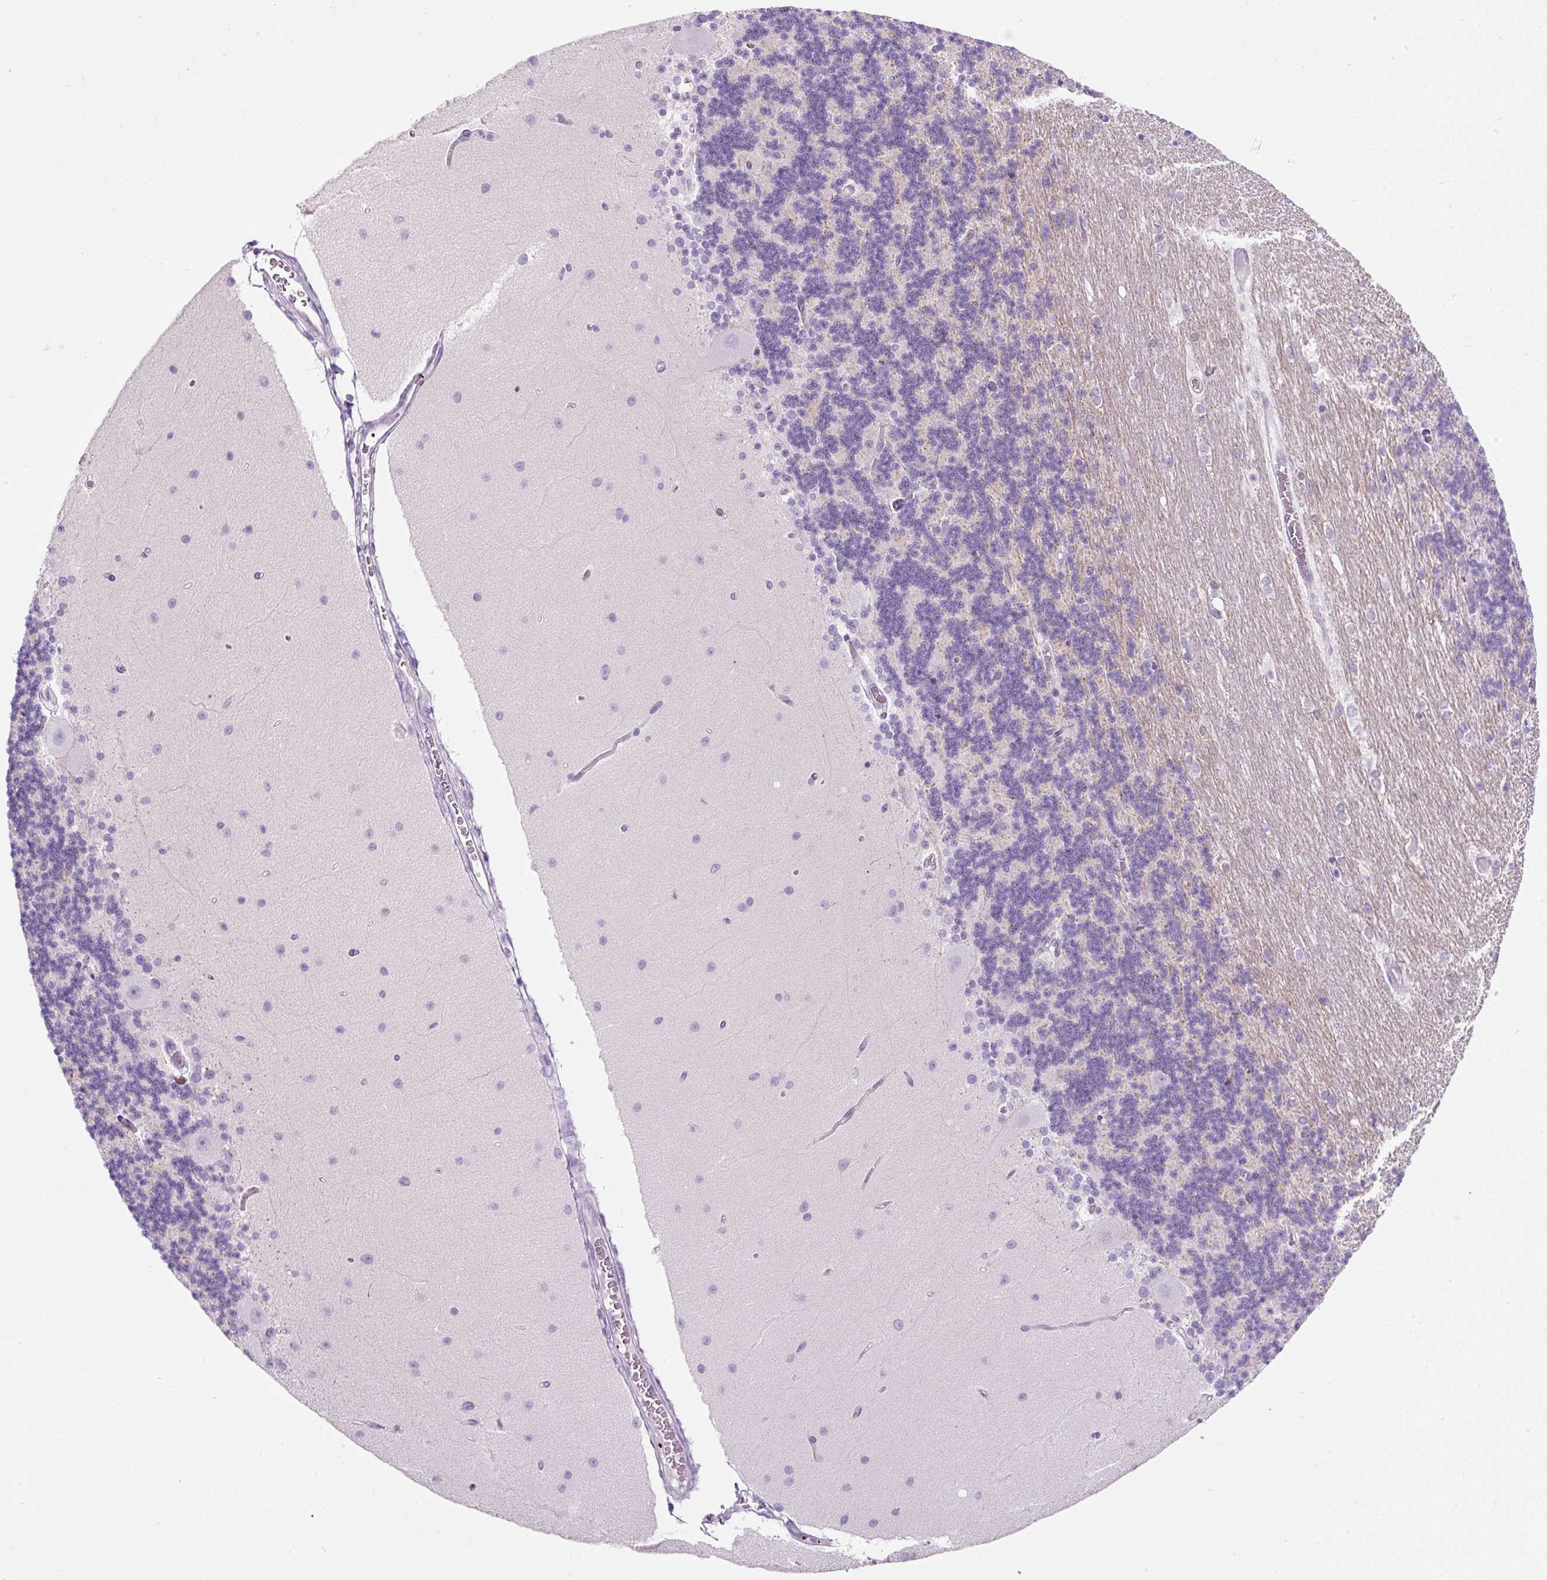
{"staining": {"intensity": "moderate", "quantity": "<25%", "location": "cytoplasmic/membranous"}, "tissue": "cerebellum", "cell_type": "Cells in granular layer", "image_type": "normal", "snomed": [{"axis": "morphology", "description": "Normal tissue, NOS"}, {"axis": "topography", "description": "Cerebellum"}], "caption": "Protein staining displays moderate cytoplasmic/membranous staining in about <25% of cells in granular layer in unremarkable cerebellum.", "gene": "ENSG00000288796", "patient": {"sex": "female", "age": 54}}